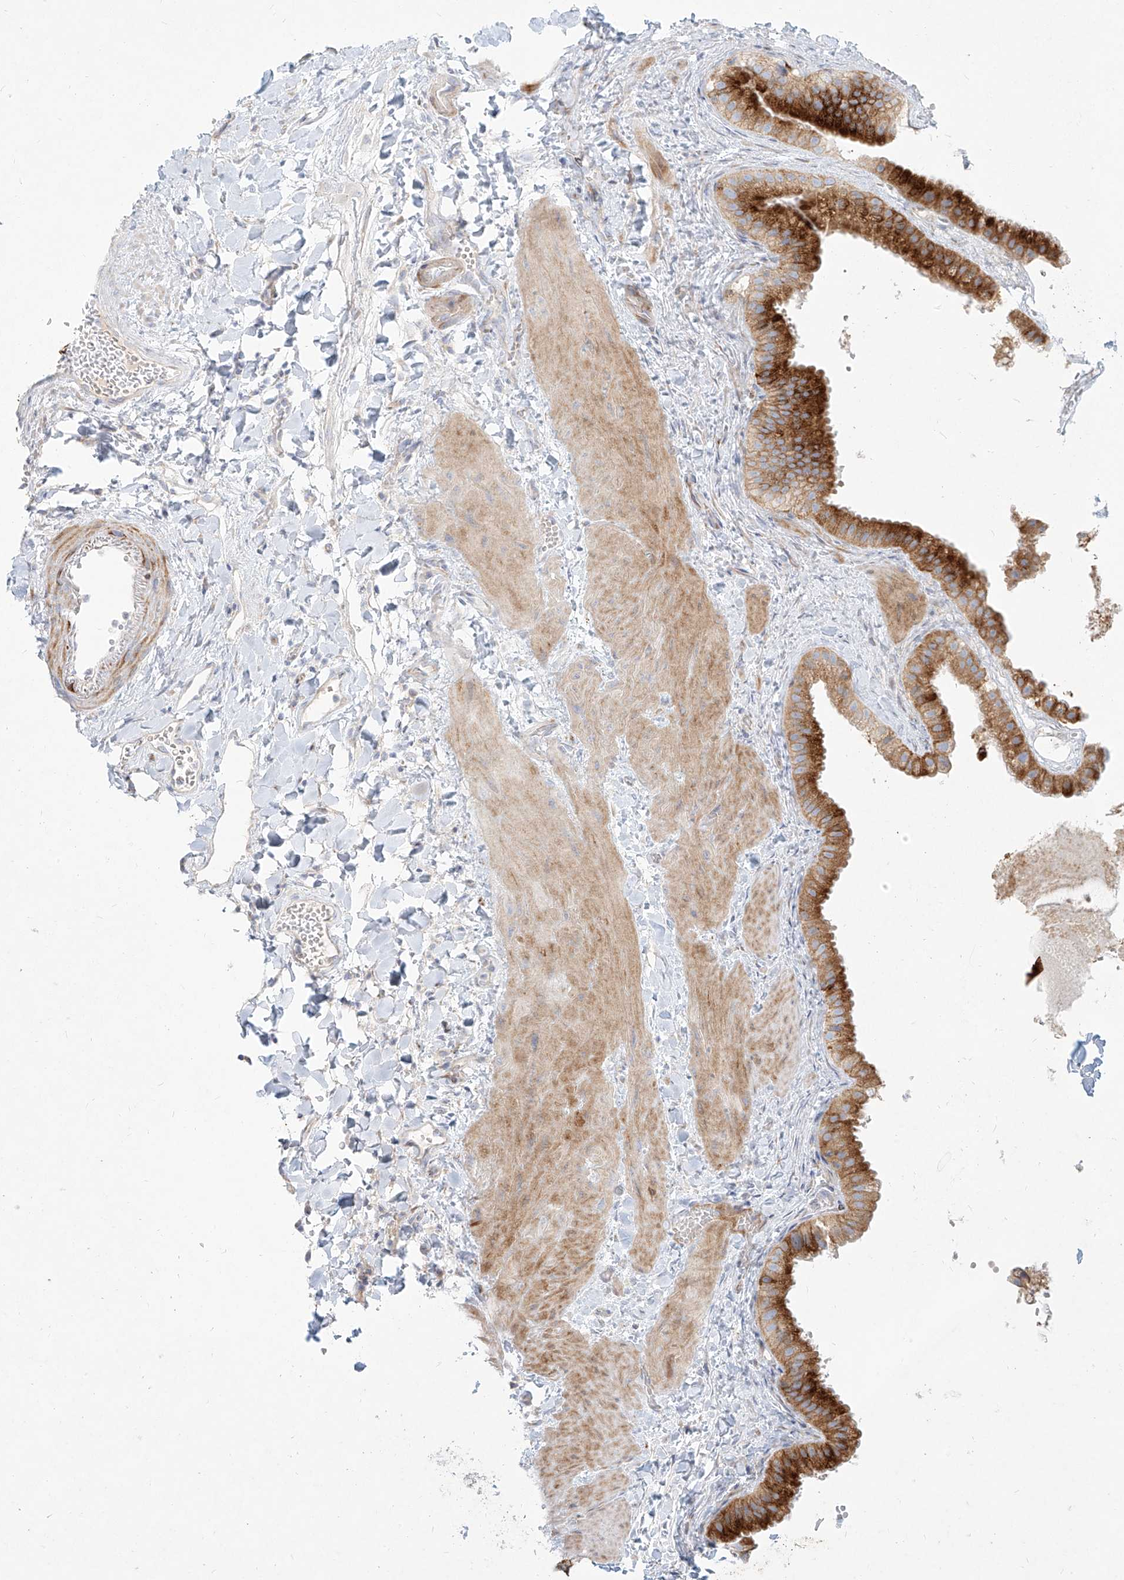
{"staining": {"intensity": "strong", "quantity": ">75%", "location": "cytoplasmic/membranous"}, "tissue": "gallbladder", "cell_type": "Glandular cells", "image_type": "normal", "snomed": [{"axis": "morphology", "description": "Normal tissue, NOS"}, {"axis": "topography", "description": "Gallbladder"}], "caption": "Immunohistochemistry (IHC) of normal gallbladder displays high levels of strong cytoplasmic/membranous staining in about >75% of glandular cells.", "gene": "MTX2", "patient": {"sex": "male", "age": 55}}